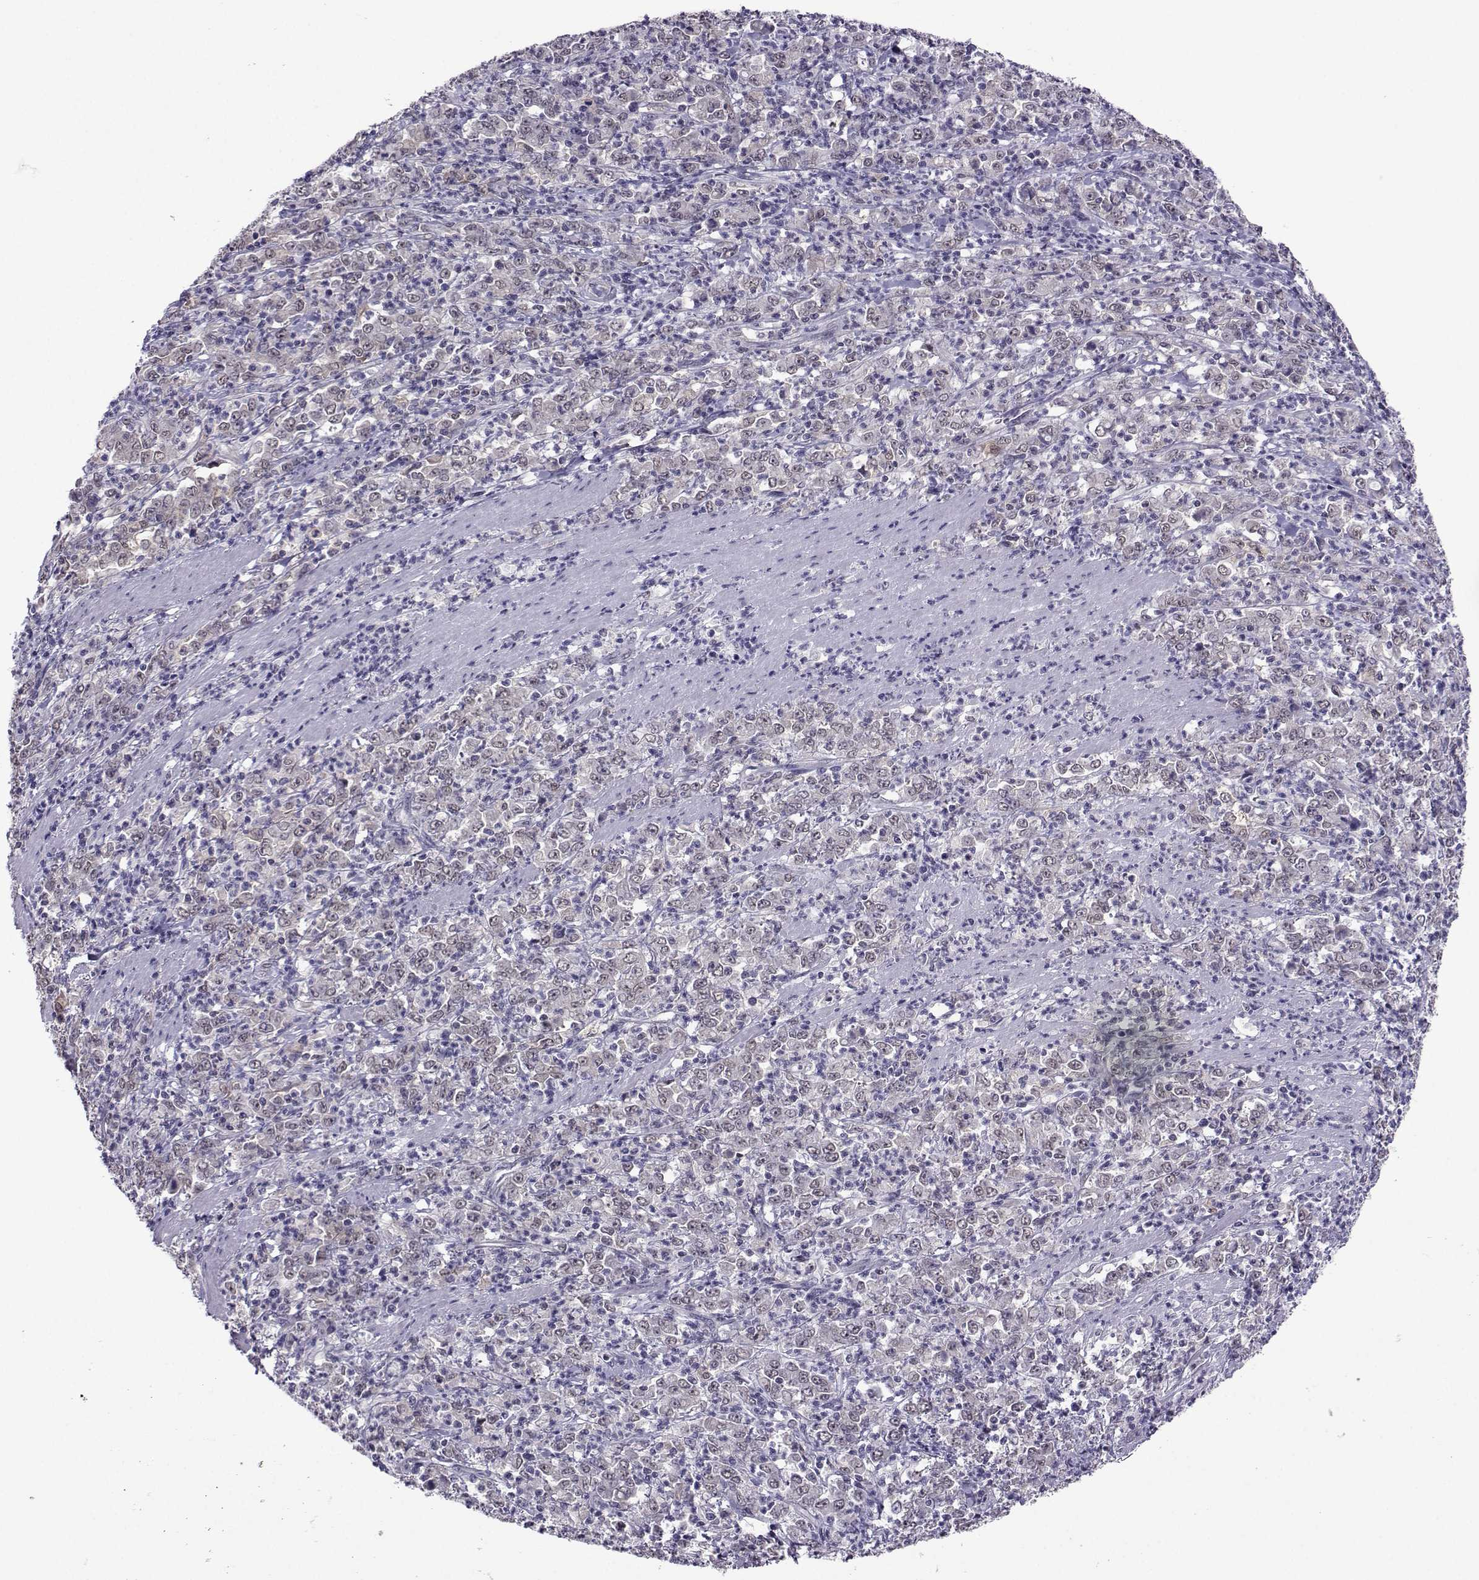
{"staining": {"intensity": "negative", "quantity": "none", "location": "none"}, "tissue": "stomach cancer", "cell_type": "Tumor cells", "image_type": "cancer", "snomed": [{"axis": "morphology", "description": "Adenocarcinoma, NOS"}, {"axis": "topography", "description": "Stomach, lower"}], "caption": "IHC micrograph of neoplastic tissue: human stomach cancer (adenocarcinoma) stained with DAB (3,3'-diaminobenzidine) demonstrates no significant protein expression in tumor cells.", "gene": "DDX20", "patient": {"sex": "female", "age": 71}}